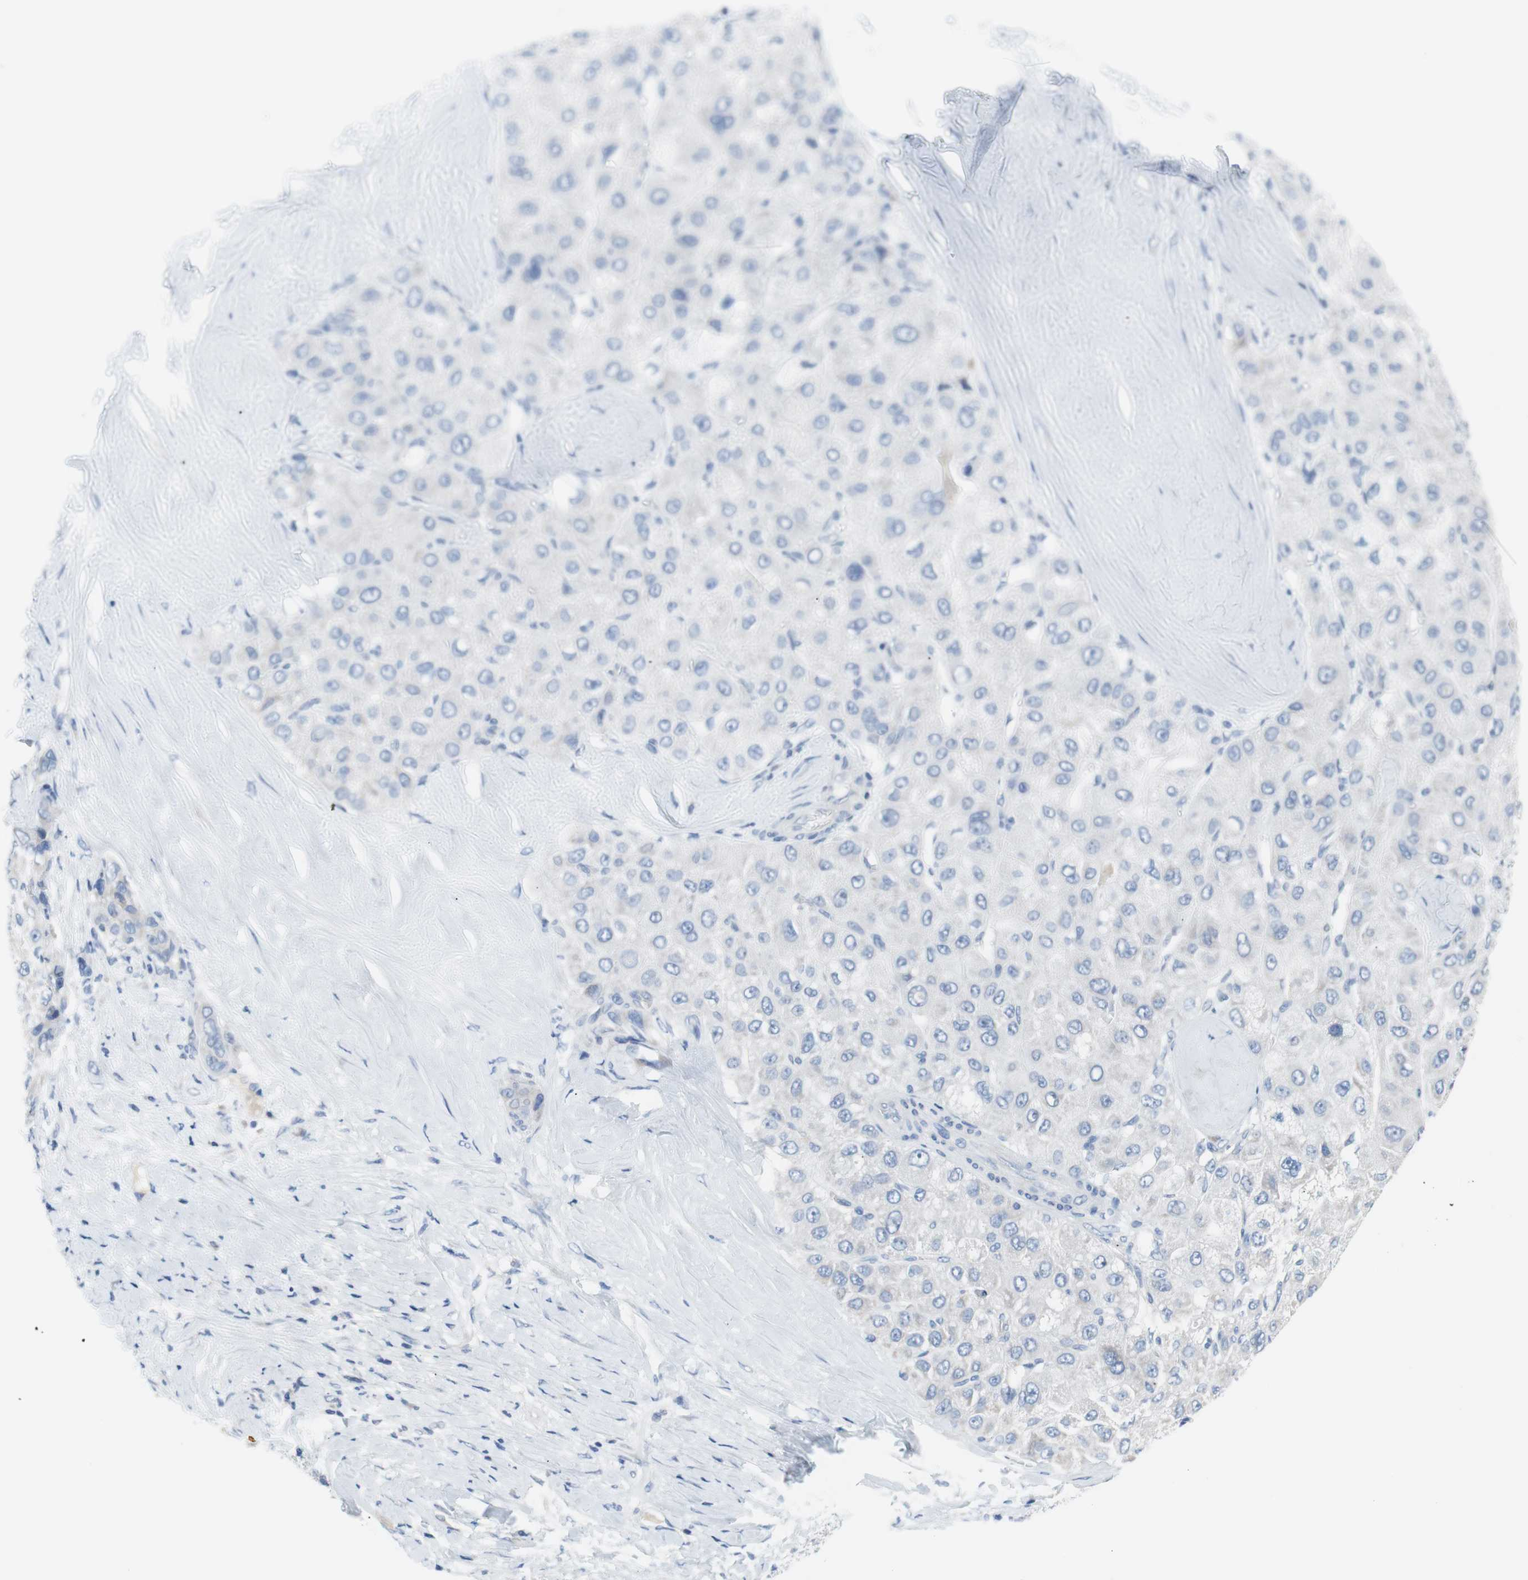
{"staining": {"intensity": "negative", "quantity": "none", "location": "none"}, "tissue": "liver cancer", "cell_type": "Tumor cells", "image_type": "cancer", "snomed": [{"axis": "morphology", "description": "Carcinoma, Hepatocellular, NOS"}, {"axis": "topography", "description": "Liver"}], "caption": "IHC image of liver cancer (hepatocellular carcinoma) stained for a protein (brown), which exhibits no expression in tumor cells.", "gene": "MYH1", "patient": {"sex": "male", "age": 80}}